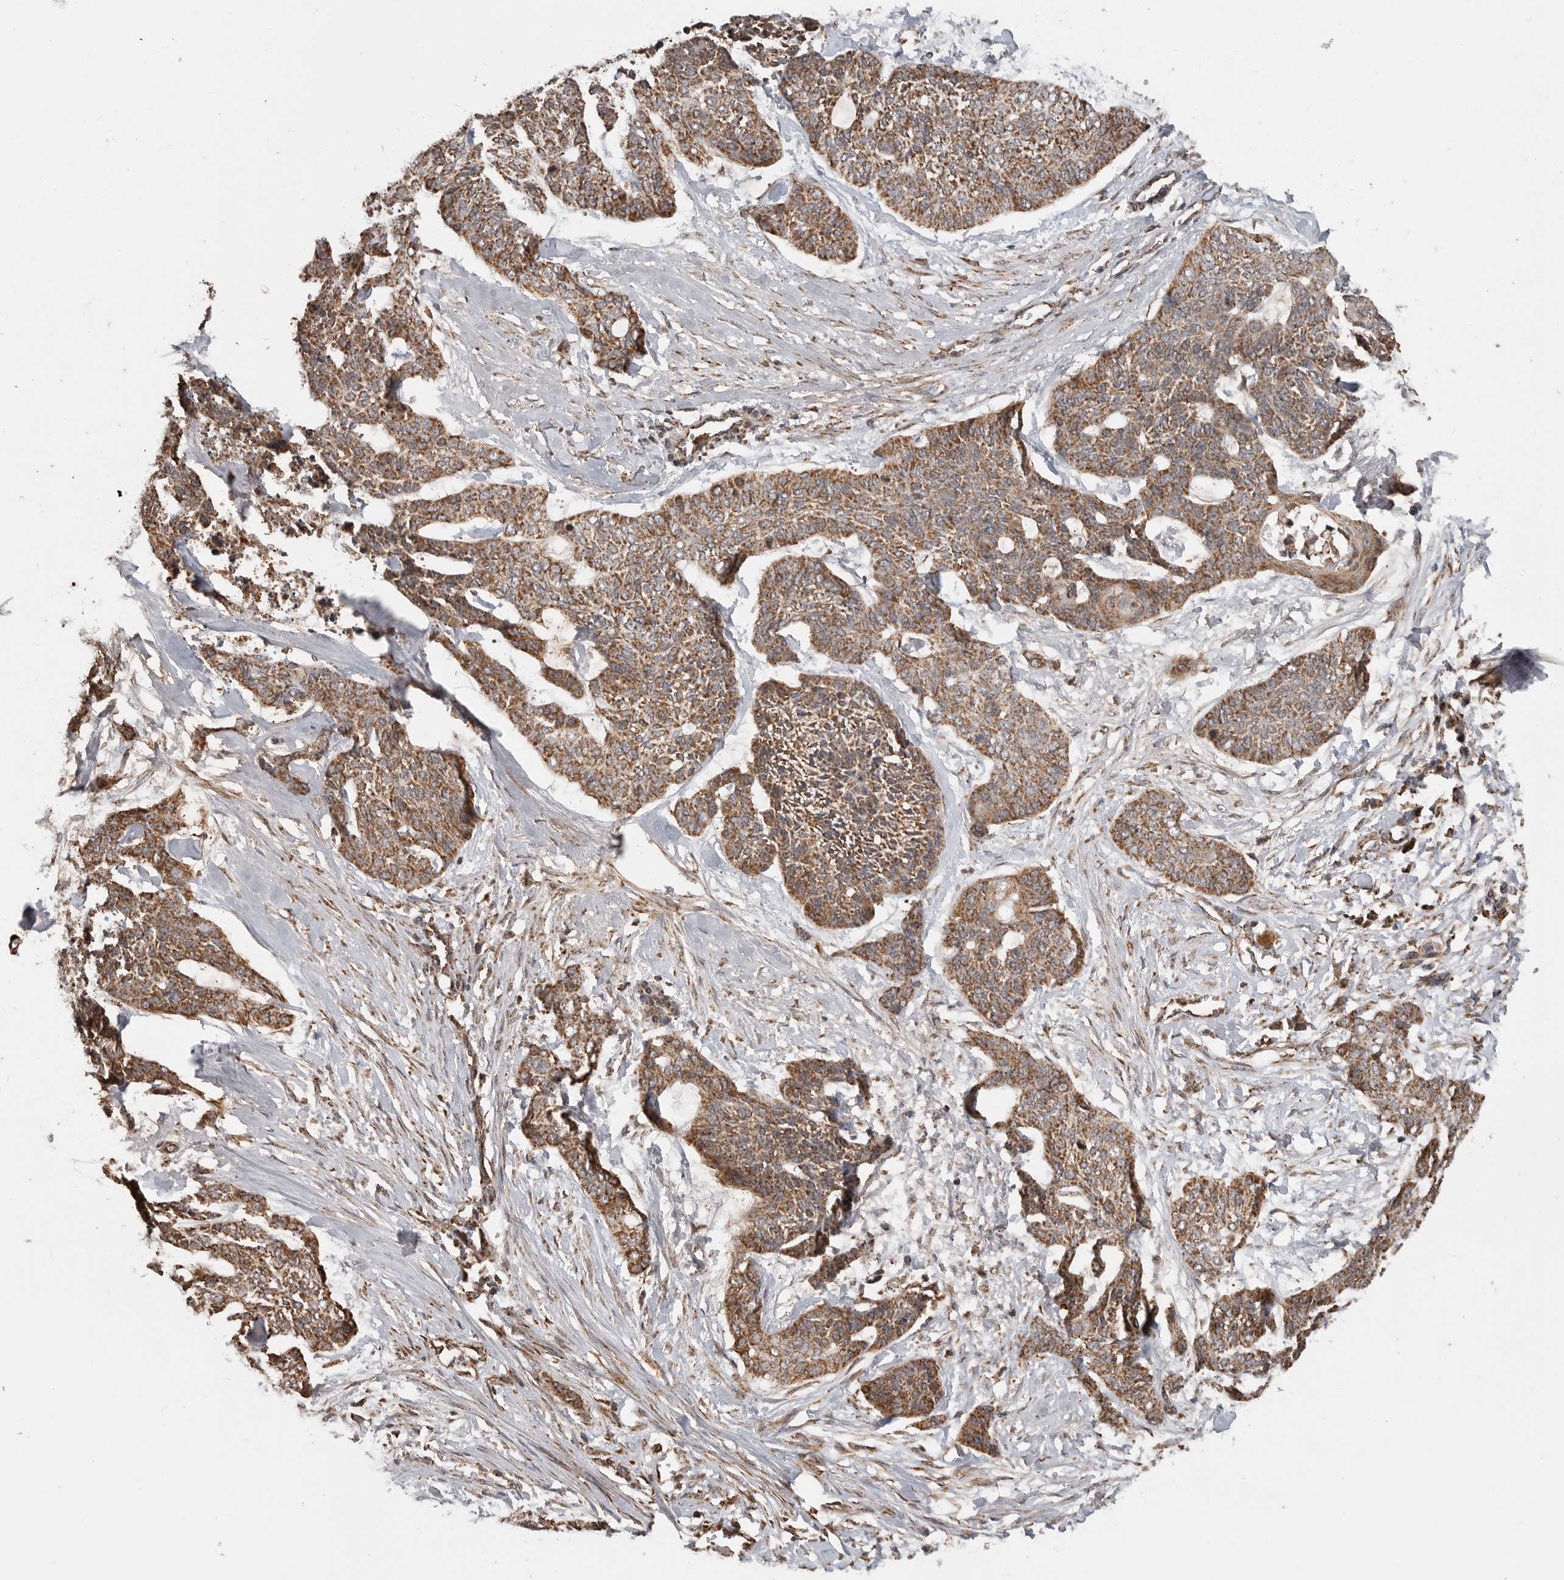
{"staining": {"intensity": "moderate", "quantity": ">75%", "location": "cytoplasmic/membranous"}, "tissue": "skin cancer", "cell_type": "Tumor cells", "image_type": "cancer", "snomed": [{"axis": "morphology", "description": "Basal cell carcinoma"}, {"axis": "topography", "description": "Skin"}], "caption": "A brown stain labels moderate cytoplasmic/membranous expression of a protein in skin cancer tumor cells.", "gene": "GCNT2", "patient": {"sex": "female", "age": 64}}